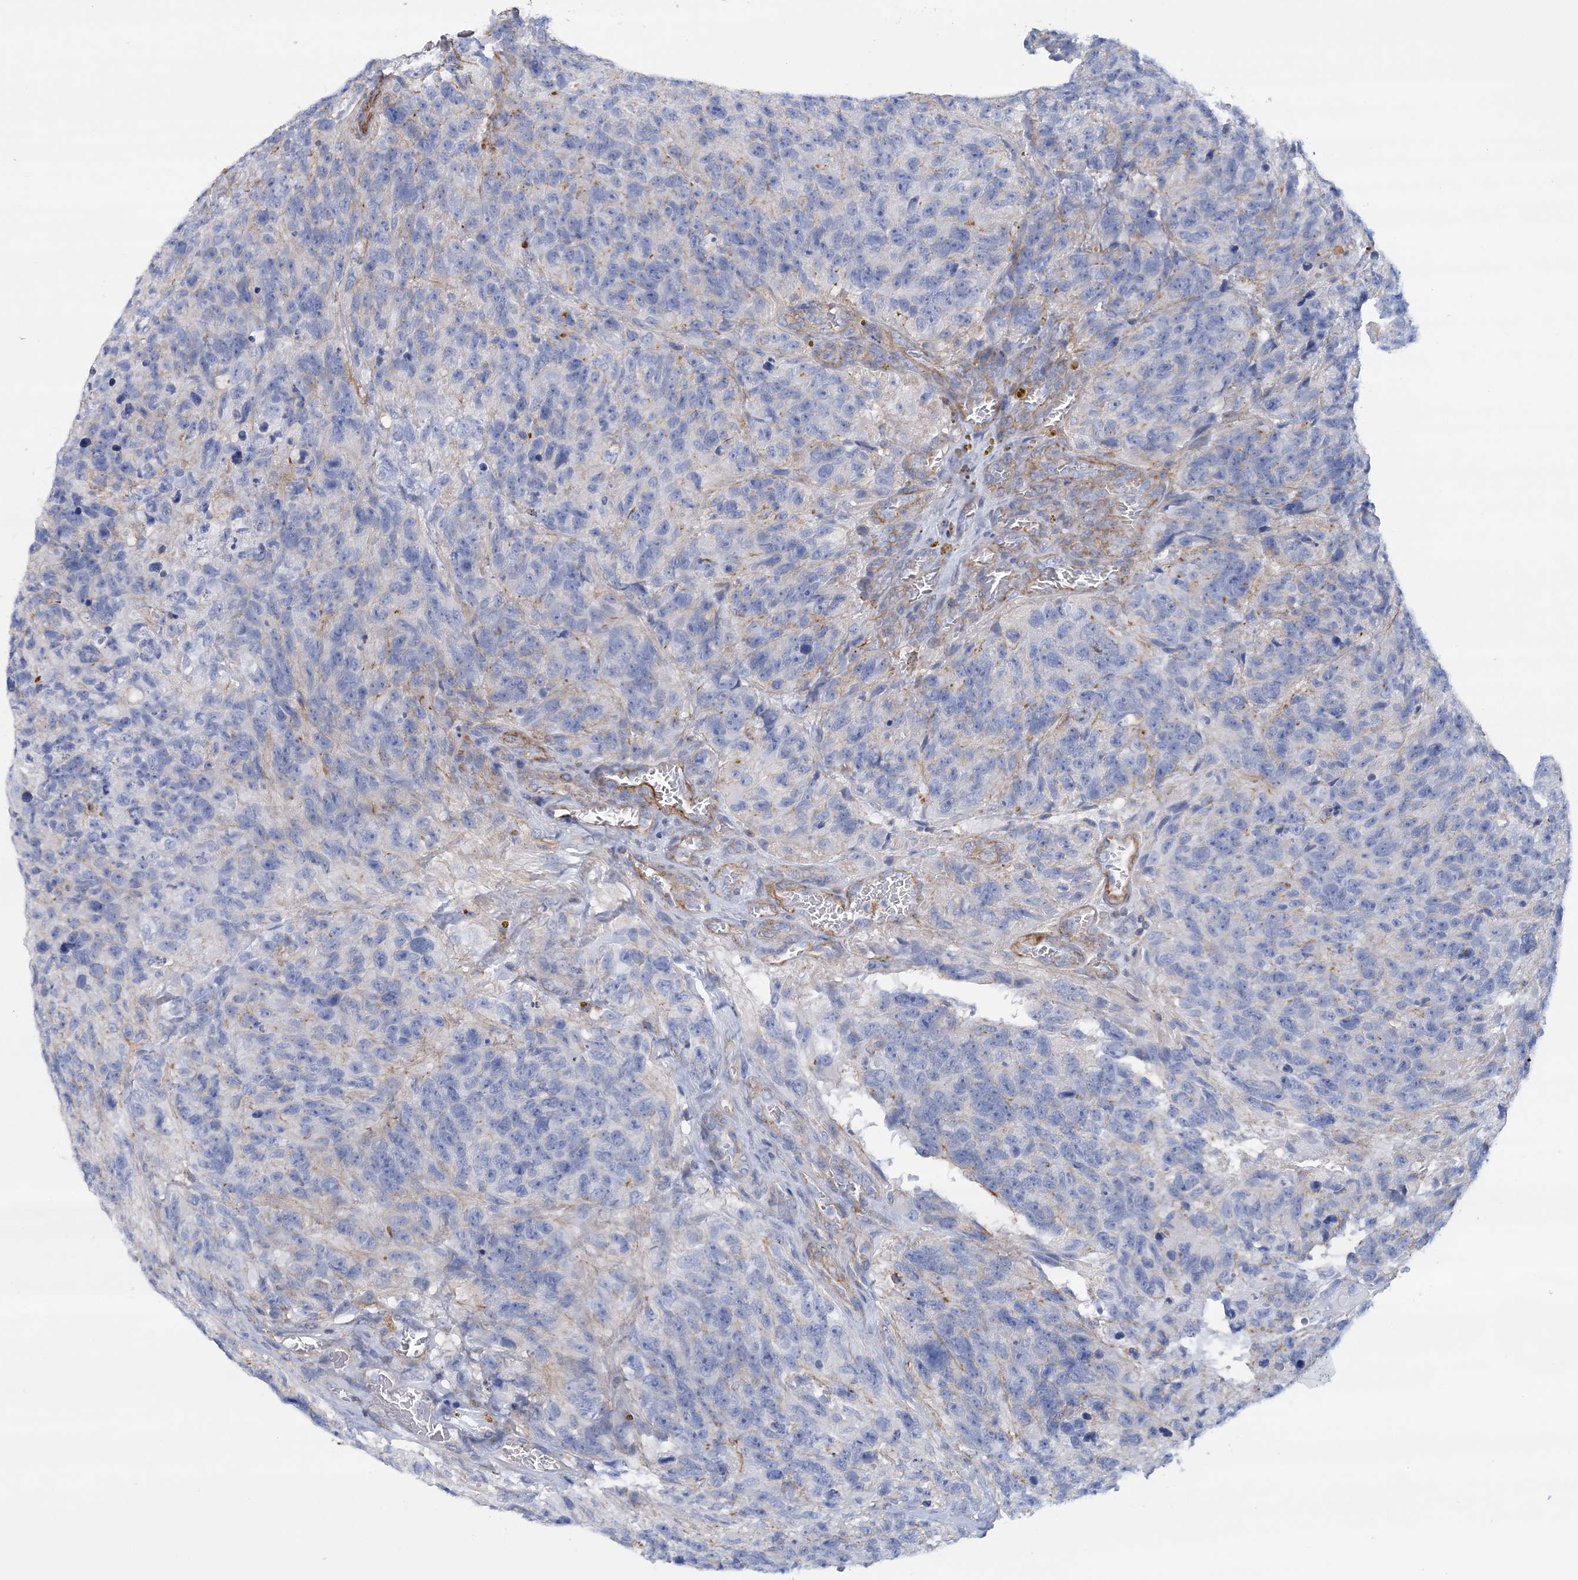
{"staining": {"intensity": "negative", "quantity": "none", "location": "none"}, "tissue": "glioma", "cell_type": "Tumor cells", "image_type": "cancer", "snomed": [{"axis": "morphology", "description": "Glioma, malignant, High grade"}, {"axis": "topography", "description": "Brain"}], "caption": "Tumor cells show no significant protein positivity in glioma.", "gene": "C11orf21", "patient": {"sex": "male", "age": 69}}